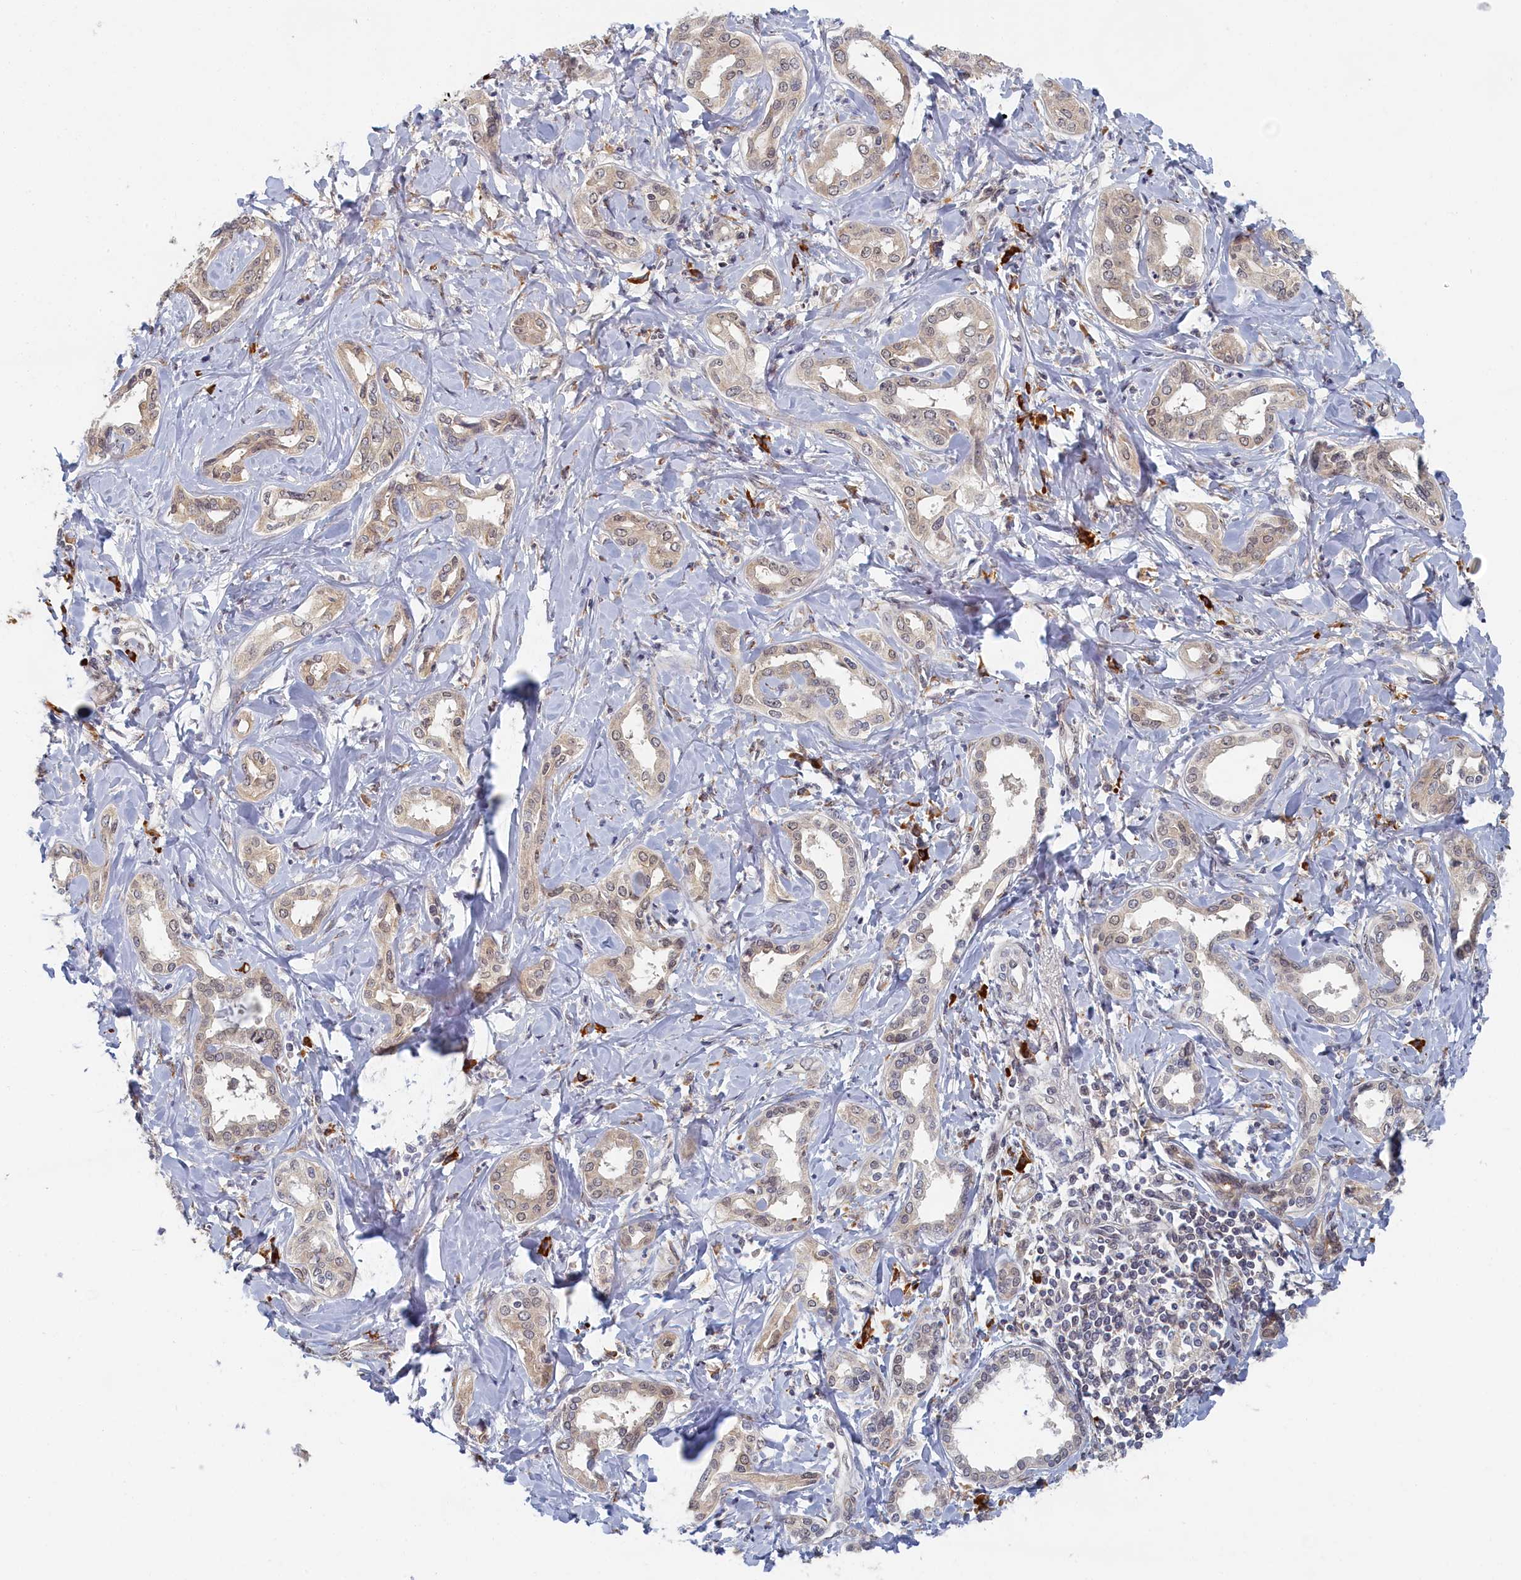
{"staining": {"intensity": "weak", "quantity": "25%-75%", "location": "cytoplasmic/membranous"}, "tissue": "liver cancer", "cell_type": "Tumor cells", "image_type": "cancer", "snomed": [{"axis": "morphology", "description": "Cholangiocarcinoma"}, {"axis": "topography", "description": "Liver"}], "caption": "The micrograph reveals immunohistochemical staining of liver cancer. There is weak cytoplasmic/membranous staining is seen in approximately 25%-75% of tumor cells.", "gene": "DNAJC17", "patient": {"sex": "female", "age": 77}}